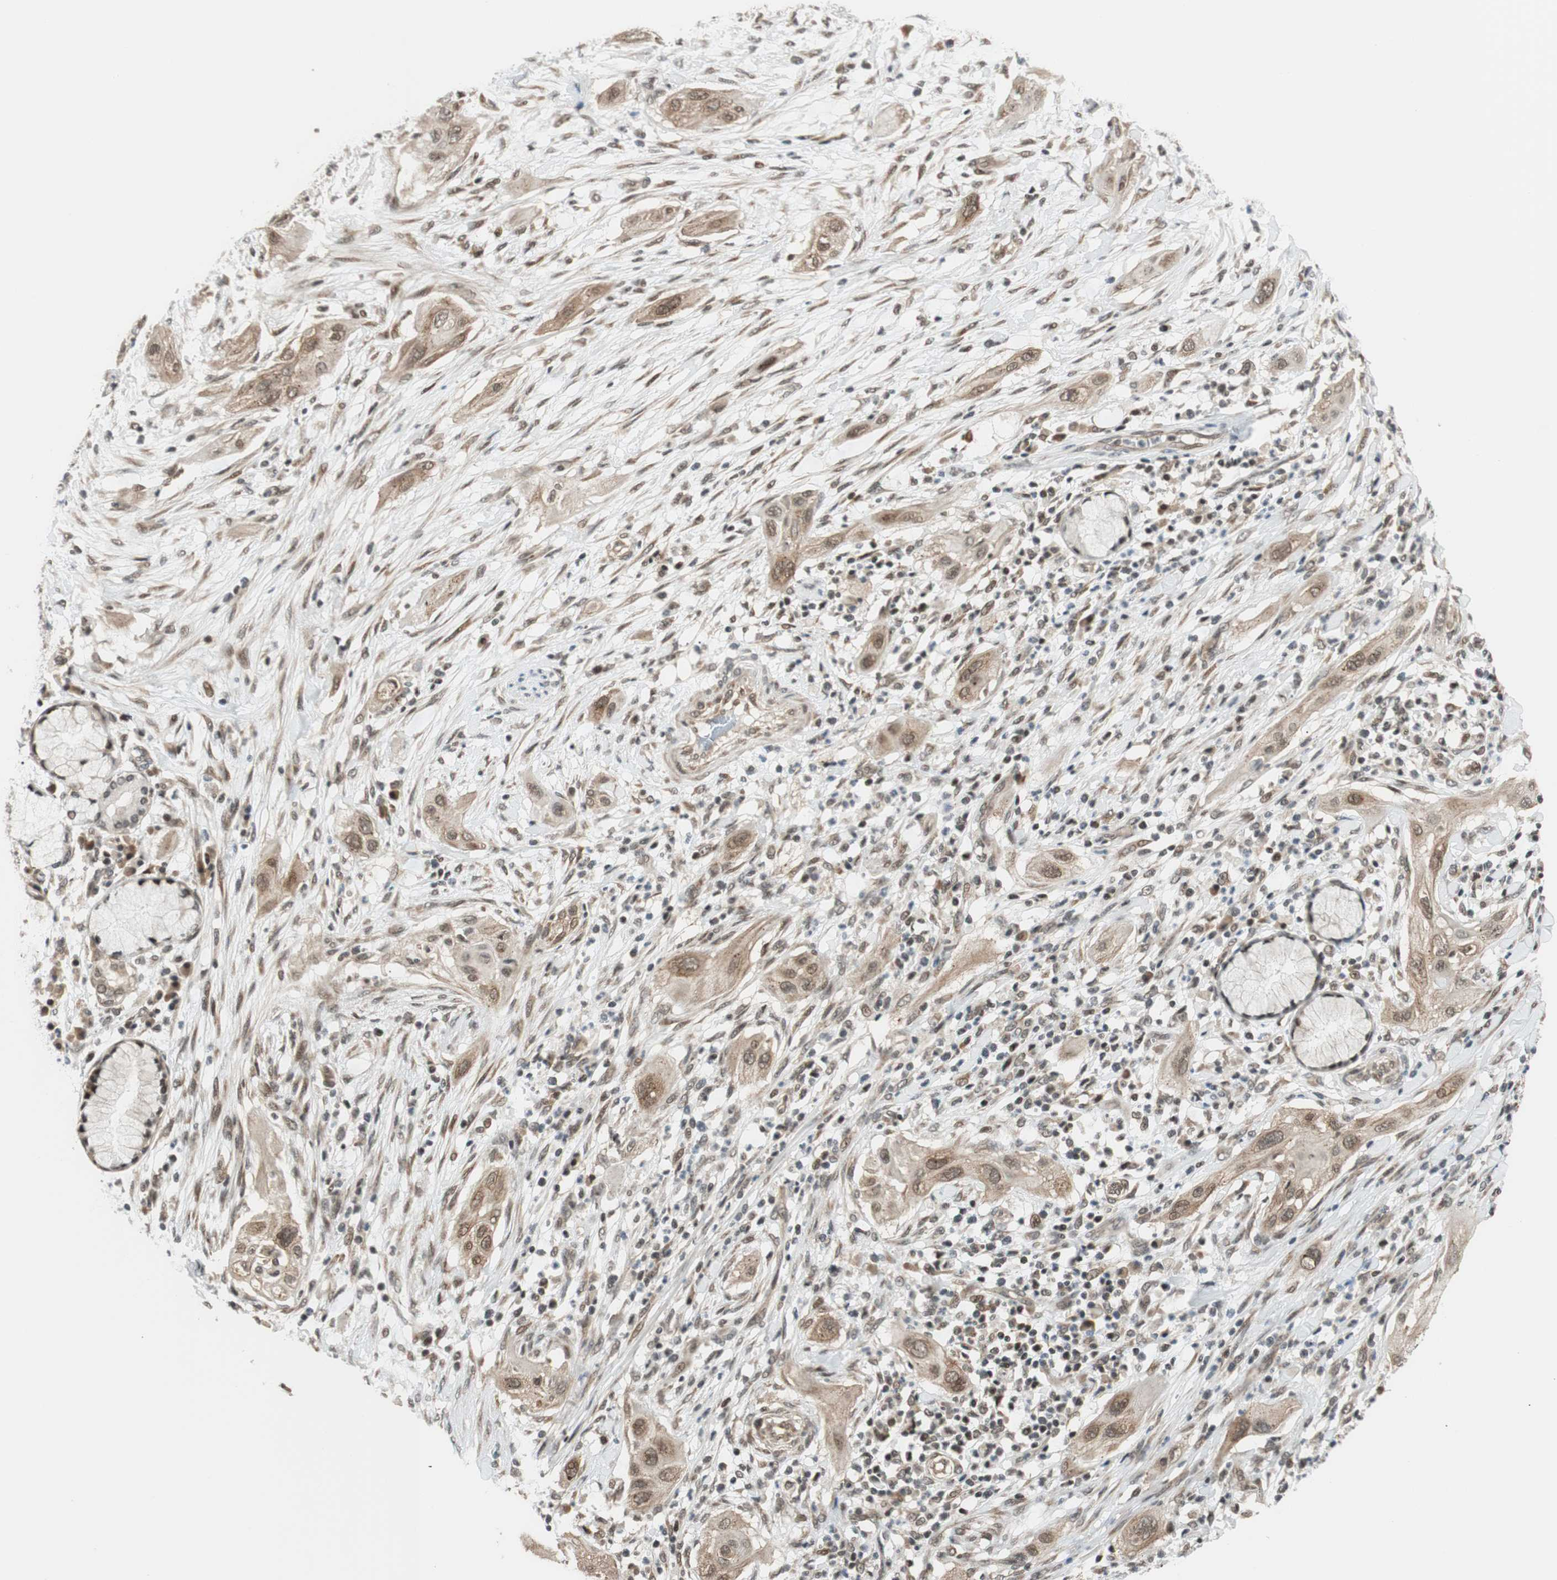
{"staining": {"intensity": "weak", "quantity": ">75%", "location": "cytoplasmic/membranous,nuclear"}, "tissue": "lung cancer", "cell_type": "Tumor cells", "image_type": "cancer", "snomed": [{"axis": "morphology", "description": "Squamous cell carcinoma, NOS"}, {"axis": "topography", "description": "Lung"}], "caption": "Immunohistochemical staining of lung squamous cell carcinoma shows low levels of weak cytoplasmic/membranous and nuclear protein expression in approximately >75% of tumor cells. Immunohistochemistry stains the protein in brown and the nuclei are stained blue.", "gene": "BRMS1", "patient": {"sex": "female", "age": 47}}